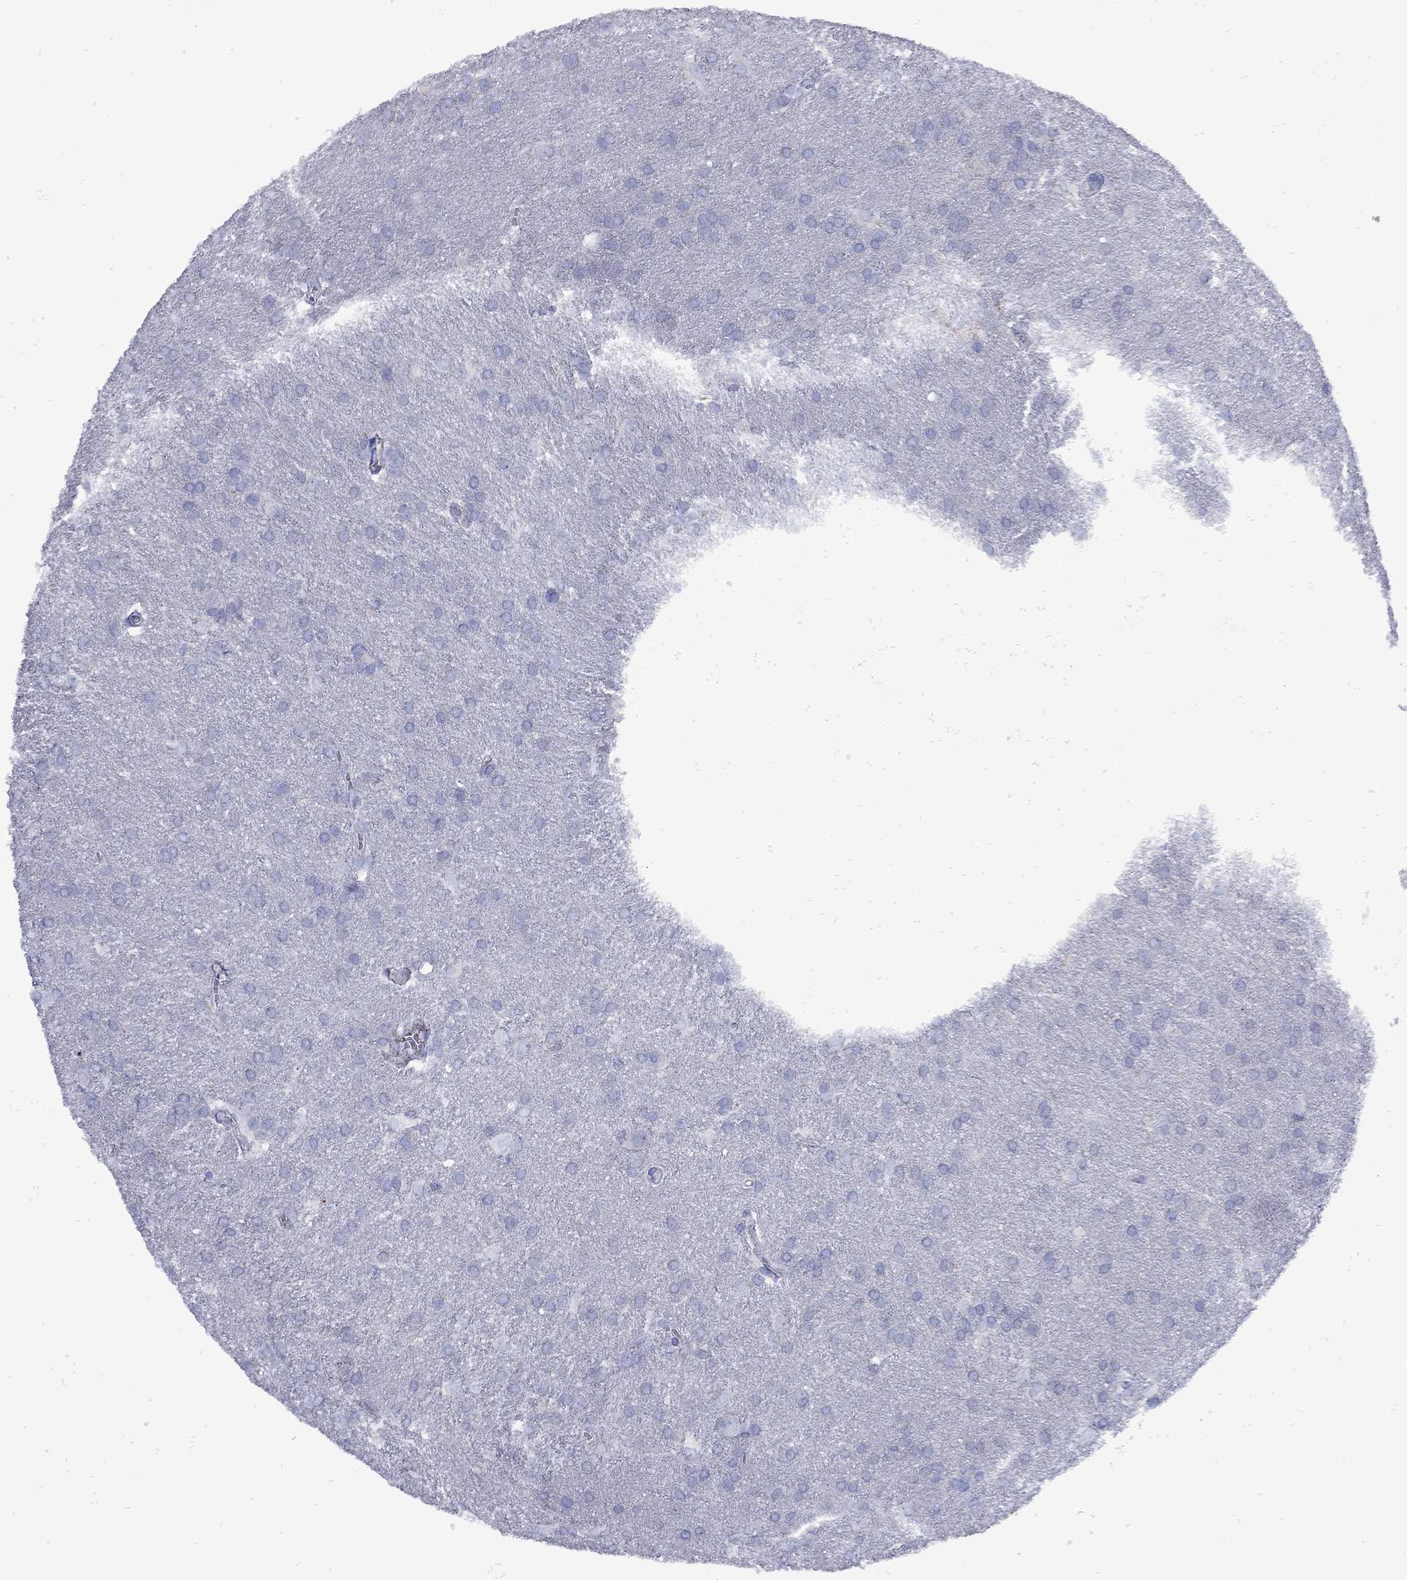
{"staining": {"intensity": "negative", "quantity": "none", "location": "none"}, "tissue": "glioma", "cell_type": "Tumor cells", "image_type": "cancer", "snomed": [{"axis": "morphology", "description": "Glioma, malignant, Low grade"}, {"axis": "topography", "description": "Brain"}], "caption": "There is no significant expression in tumor cells of glioma.", "gene": "SESTD1", "patient": {"sex": "female", "age": 32}}